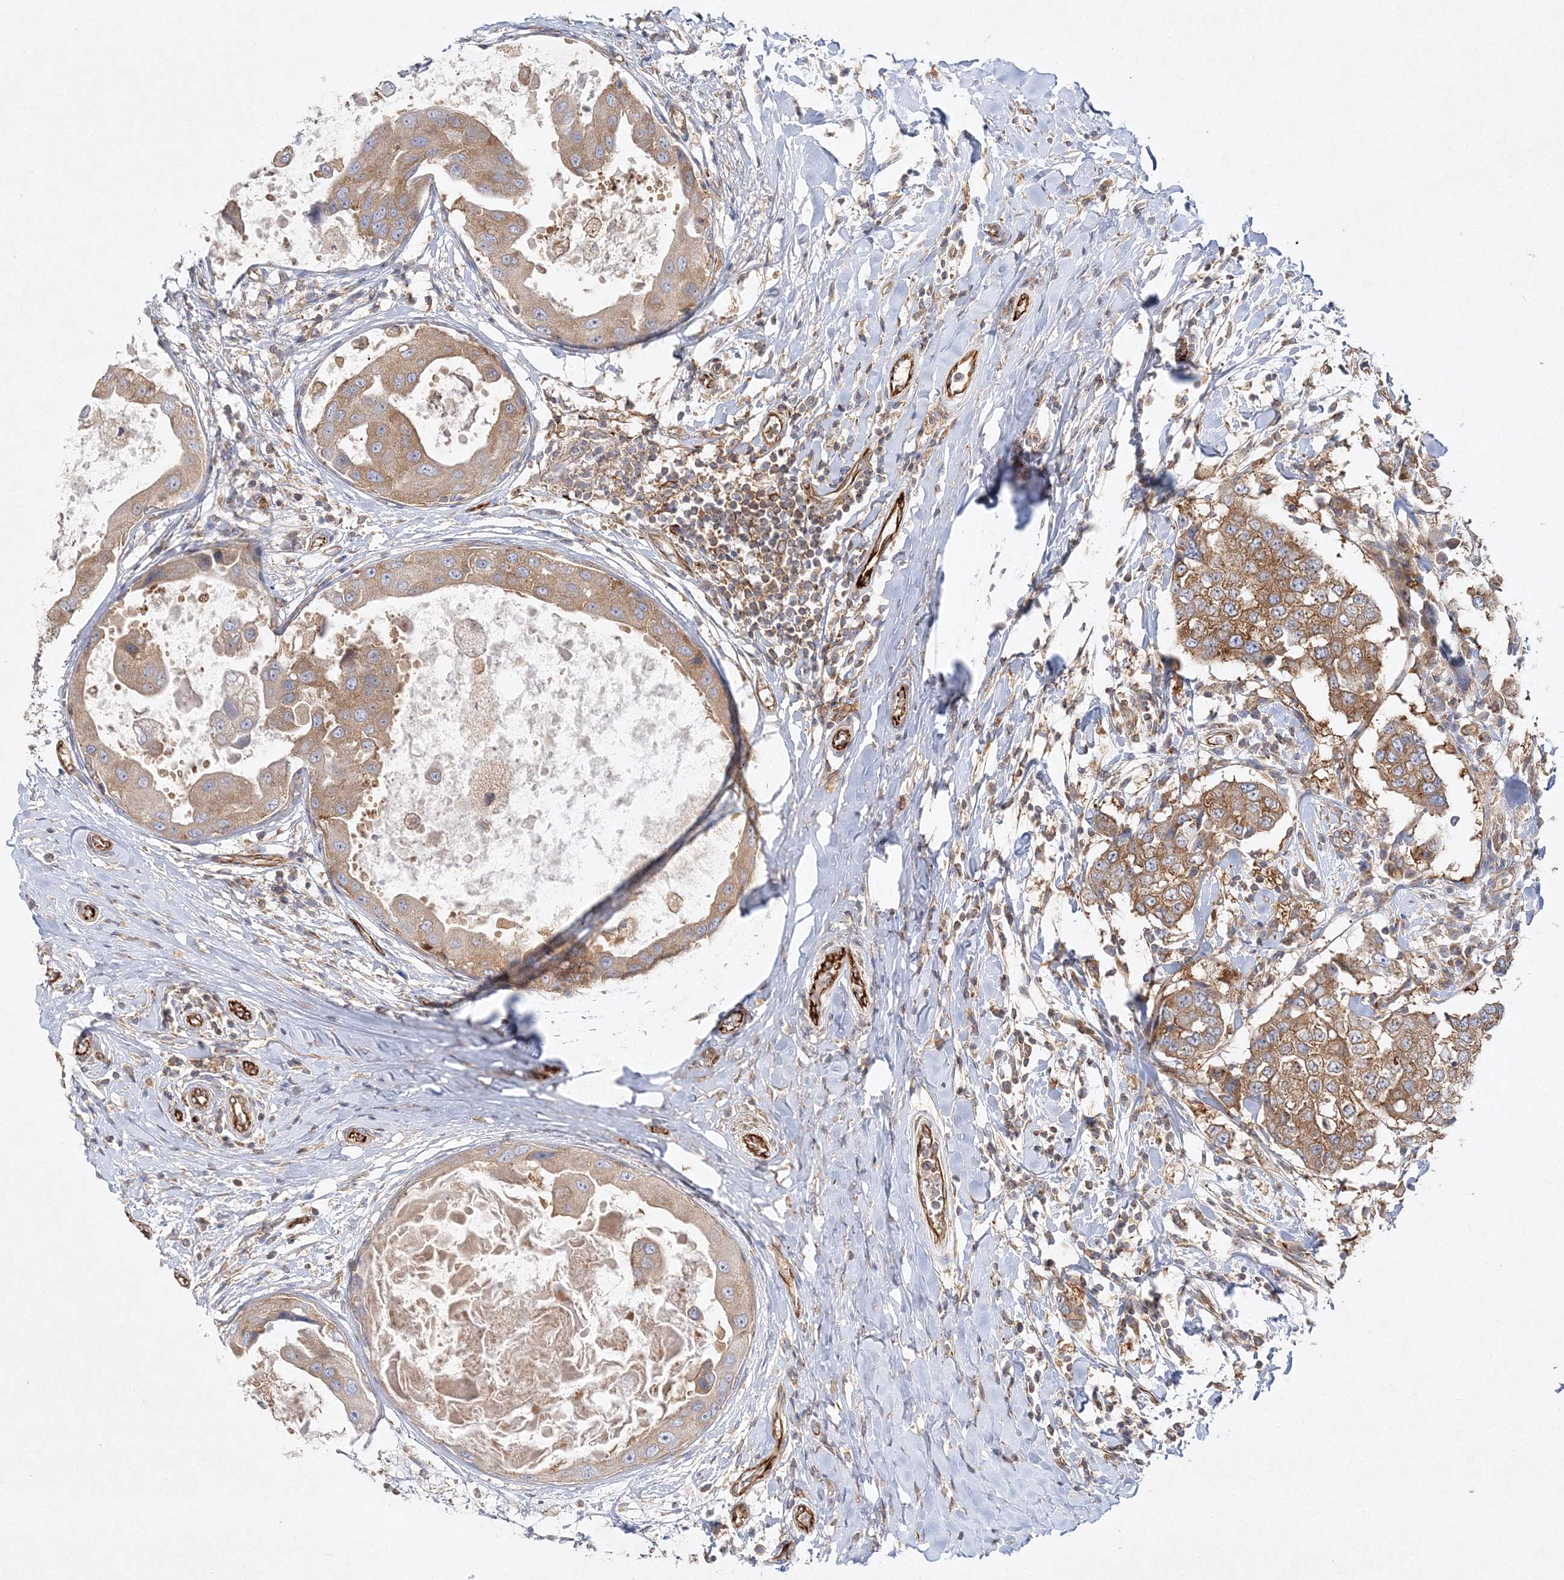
{"staining": {"intensity": "moderate", "quantity": ">75%", "location": "cytoplasmic/membranous"}, "tissue": "breast cancer", "cell_type": "Tumor cells", "image_type": "cancer", "snomed": [{"axis": "morphology", "description": "Duct carcinoma"}, {"axis": "topography", "description": "Breast"}], "caption": "This histopathology image reveals breast cancer stained with immunohistochemistry to label a protein in brown. The cytoplasmic/membranous of tumor cells show moderate positivity for the protein. Nuclei are counter-stained blue.", "gene": "WDR37", "patient": {"sex": "female", "age": 27}}